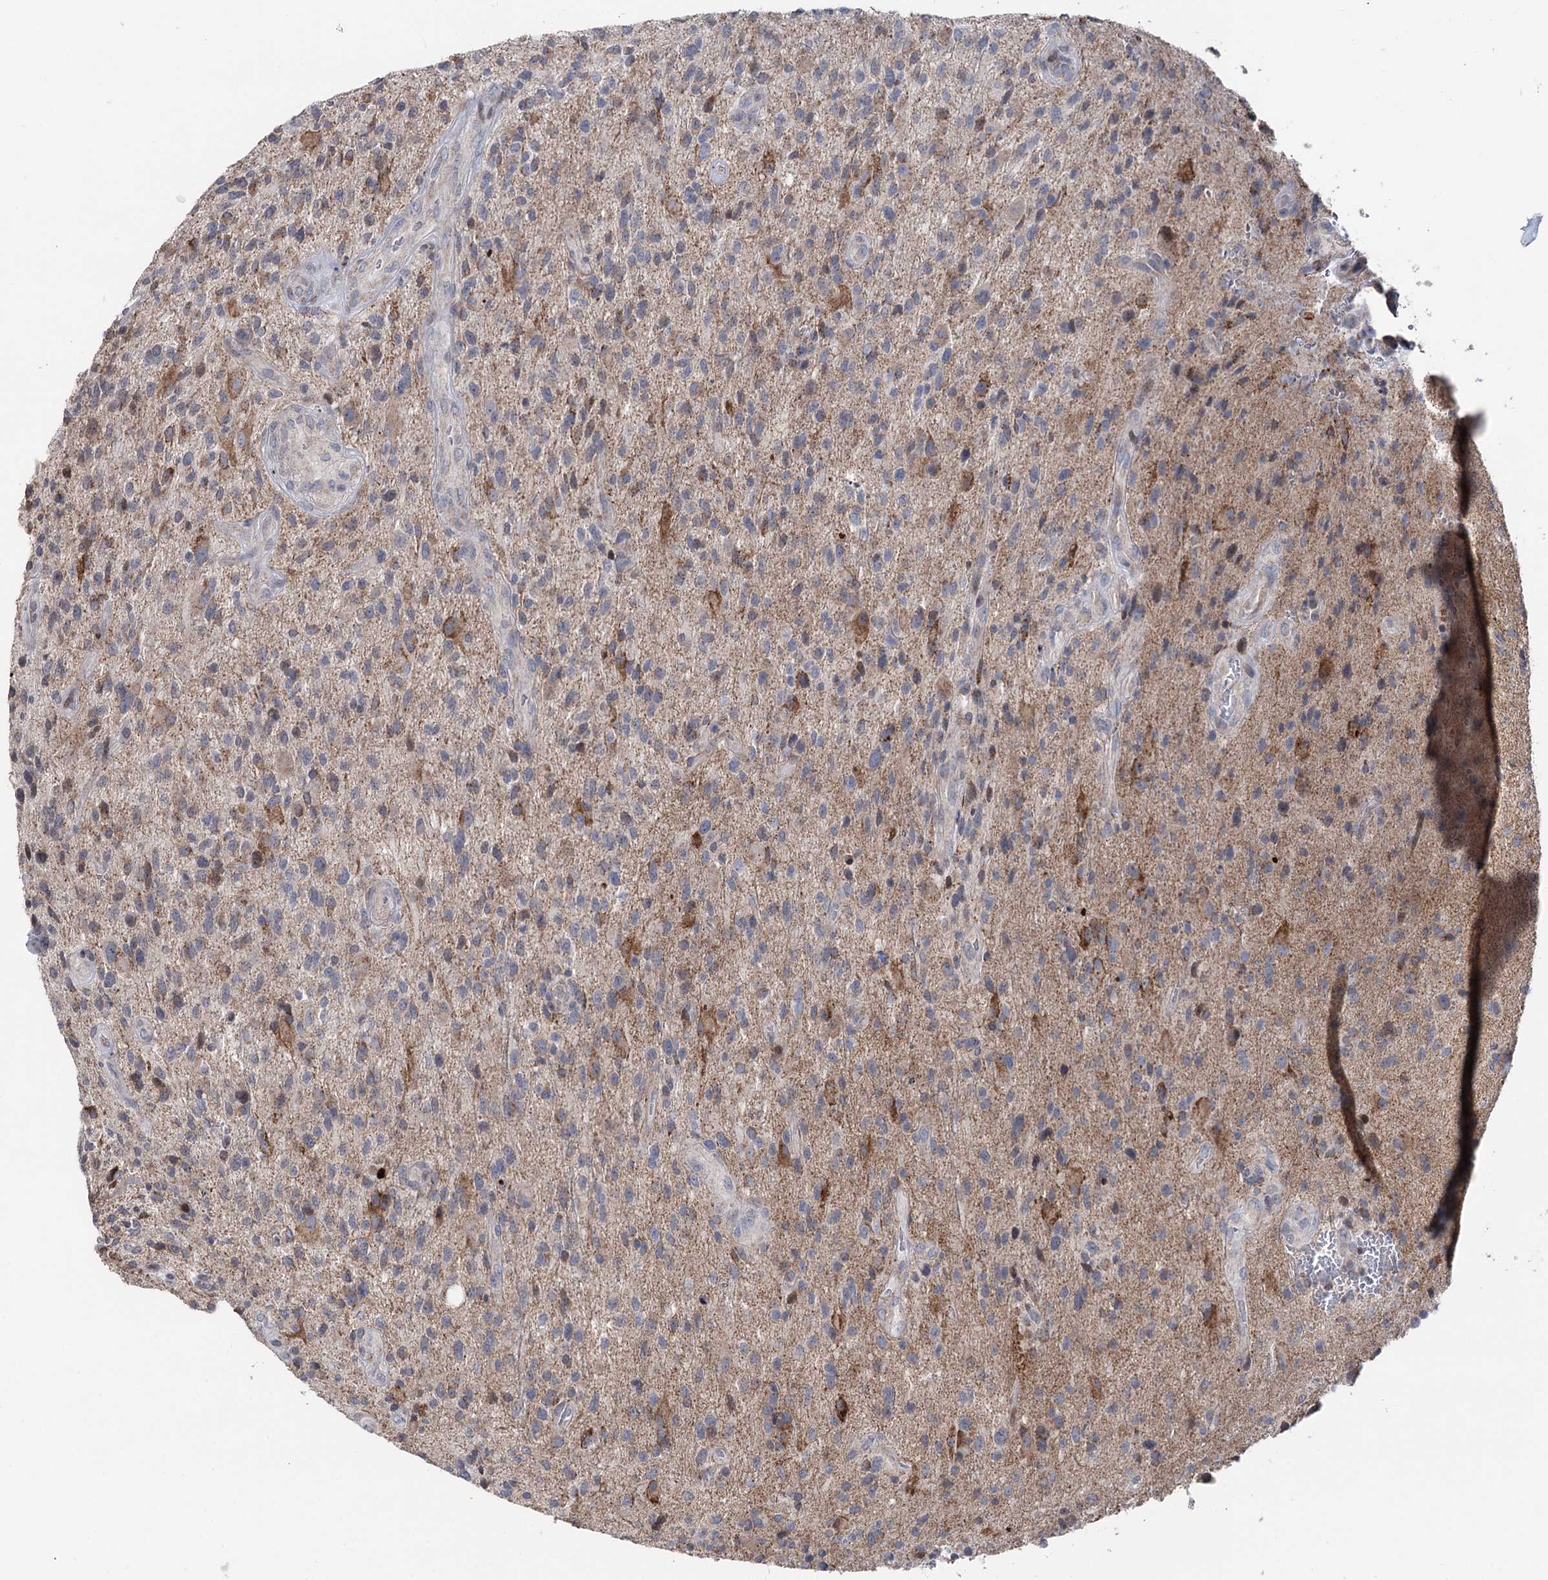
{"staining": {"intensity": "moderate", "quantity": "25%-75%", "location": "cytoplasmic/membranous"}, "tissue": "glioma", "cell_type": "Tumor cells", "image_type": "cancer", "snomed": [{"axis": "morphology", "description": "Glioma, malignant, High grade"}, {"axis": "topography", "description": "Brain"}], "caption": "Malignant glioma (high-grade) stained with a protein marker displays moderate staining in tumor cells.", "gene": "PTGR1", "patient": {"sex": "male", "age": 47}}